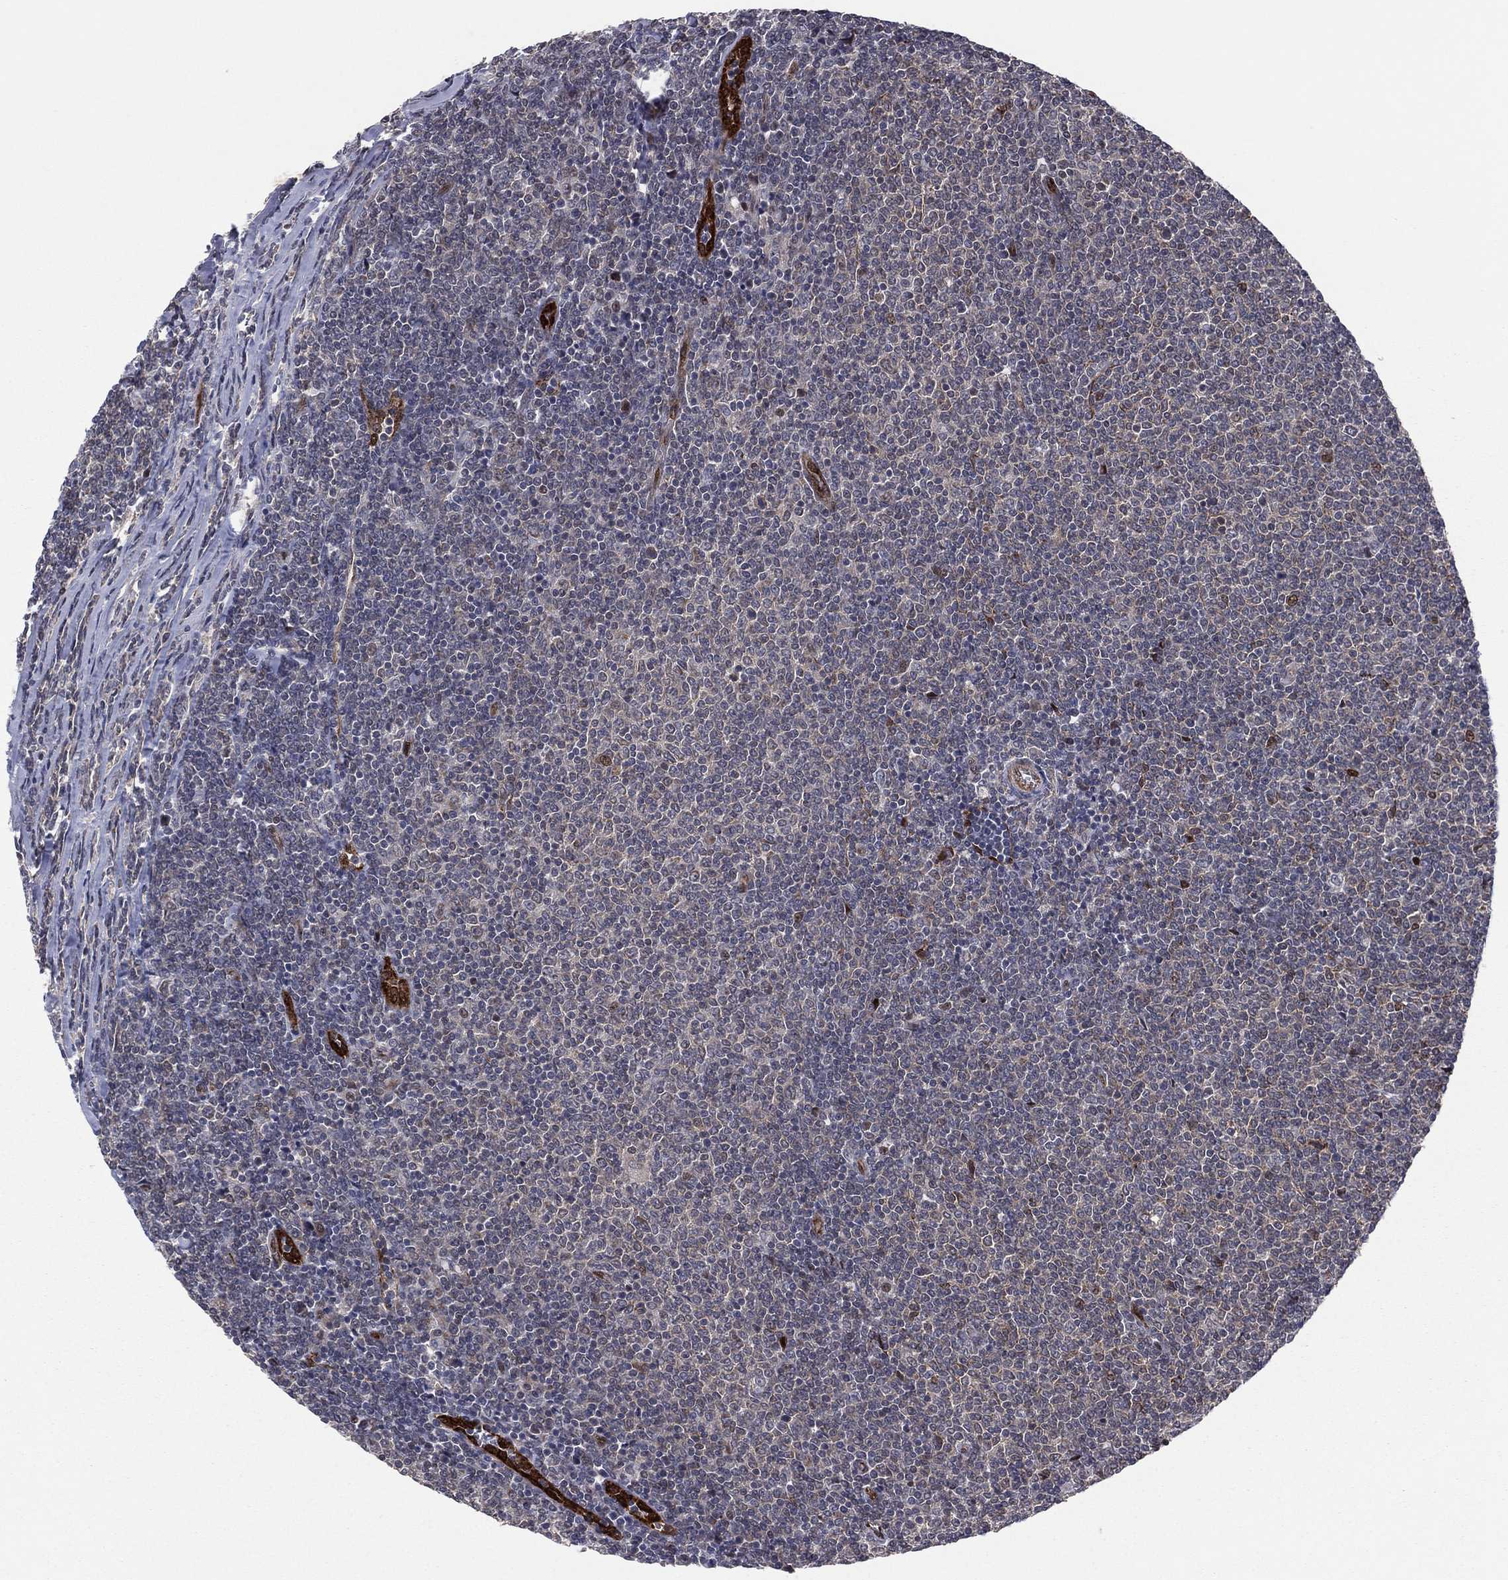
{"staining": {"intensity": "negative", "quantity": "none", "location": "none"}, "tissue": "lymphoma", "cell_type": "Tumor cells", "image_type": "cancer", "snomed": [{"axis": "morphology", "description": "Malignant lymphoma, non-Hodgkin's type, Low grade"}, {"axis": "topography", "description": "Lymph node"}], "caption": "This is an immunohistochemistry (IHC) photomicrograph of lymphoma. There is no staining in tumor cells.", "gene": "SNCG", "patient": {"sex": "male", "age": 52}}